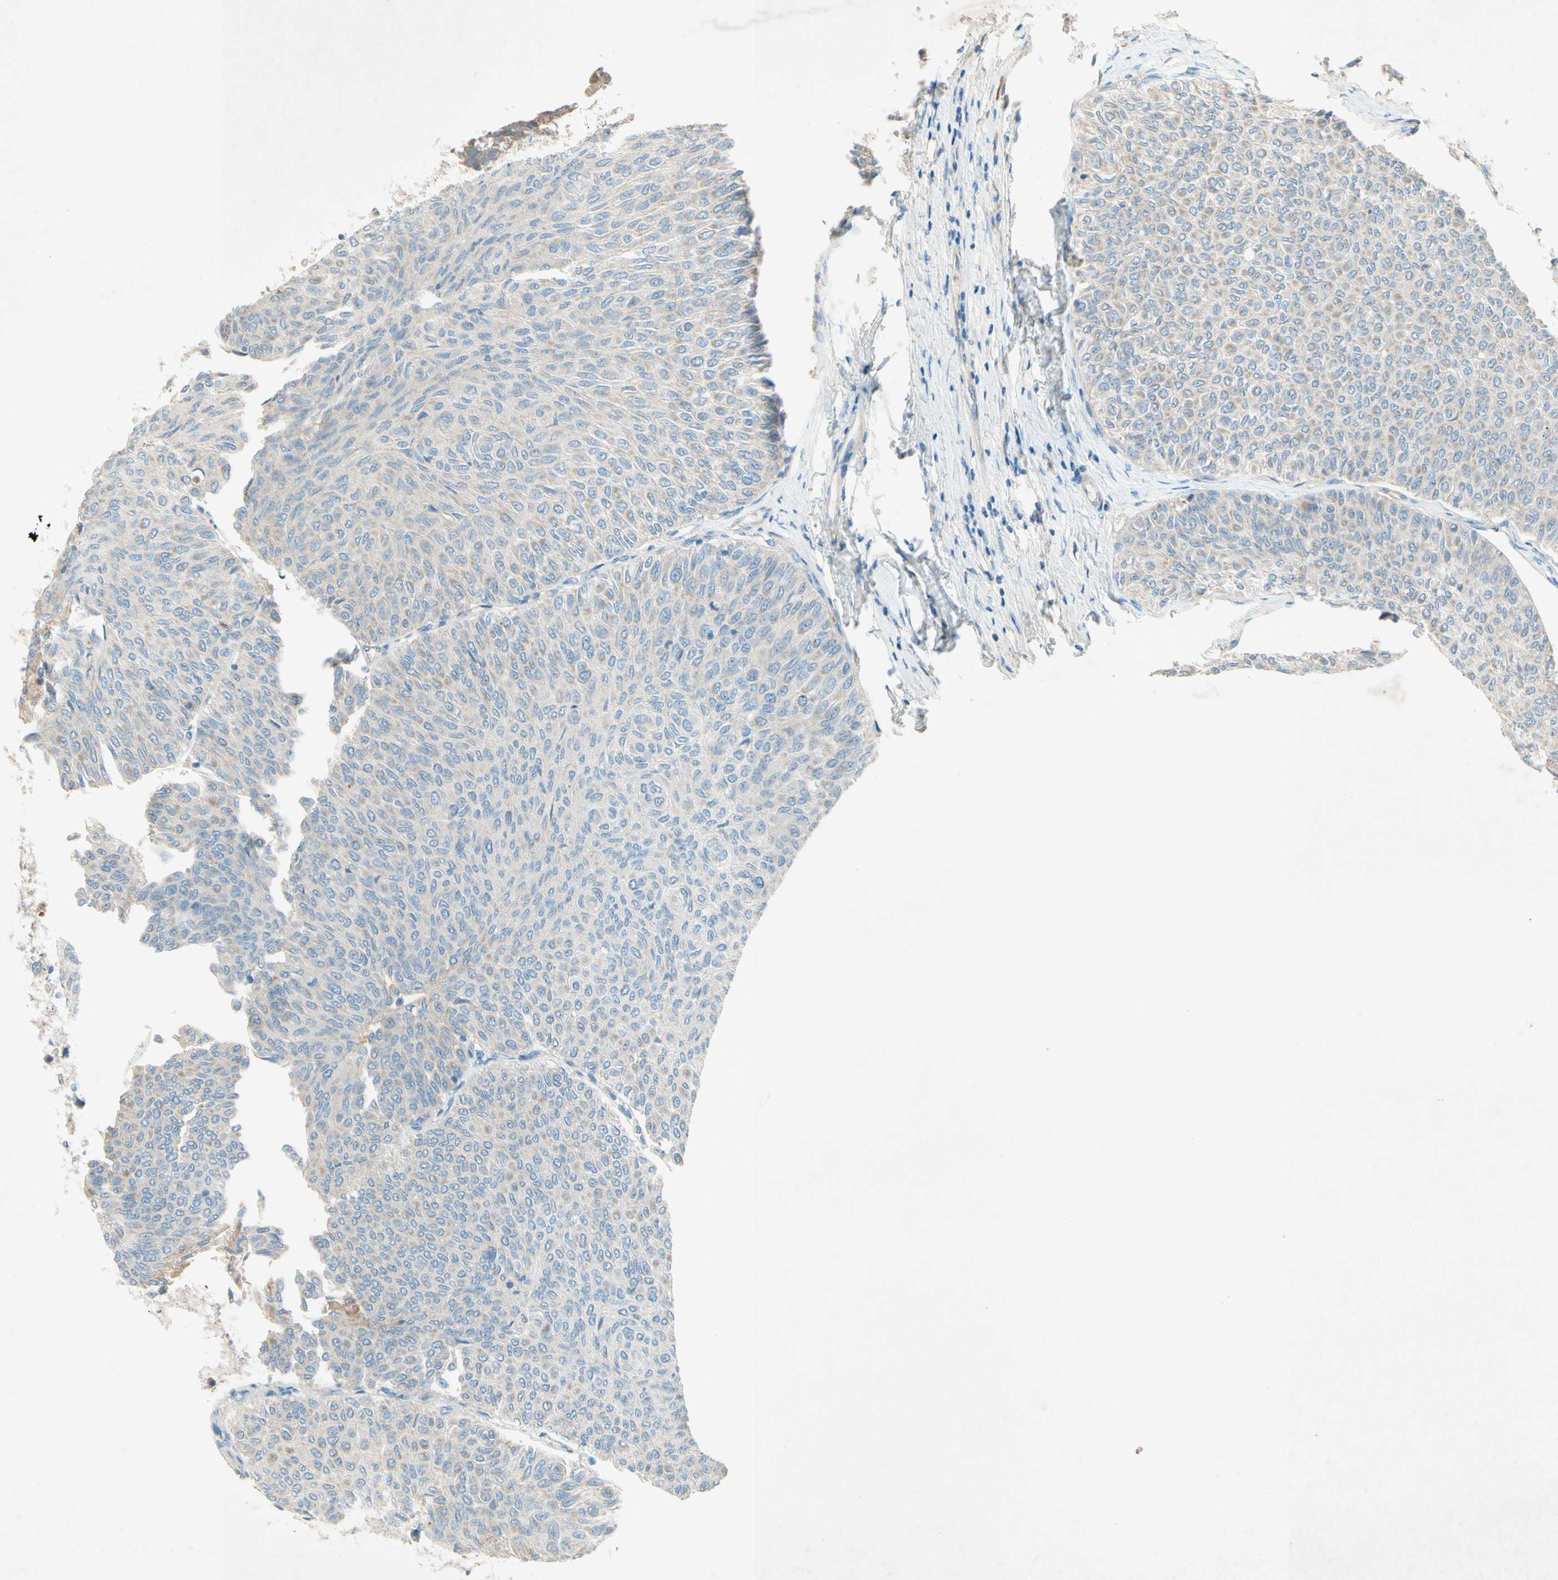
{"staining": {"intensity": "weak", "quantity": "25%-75%", "location": "cytoplasmic/membranous"}, "tissue": "urothelial cancer", "cell_type": "Tumor cells", "image_type": "cancer", "snomed": [{"axis": "morphology", "description": "Urothelial carcinoma, Low grade"}, {"axis": "topography", "description": "Urinary bladder"}], "caption": "The photomicrograph reveals a brown stain indicating the presence of a protein in the cytoplasmic/membranous of tumor cells in urothelial carcinoma (low-grade). (DAB IHC with brightfield microscopy, high magnification).", "gene": "IL2", "patient": {"sex": "male", "age": 78}}